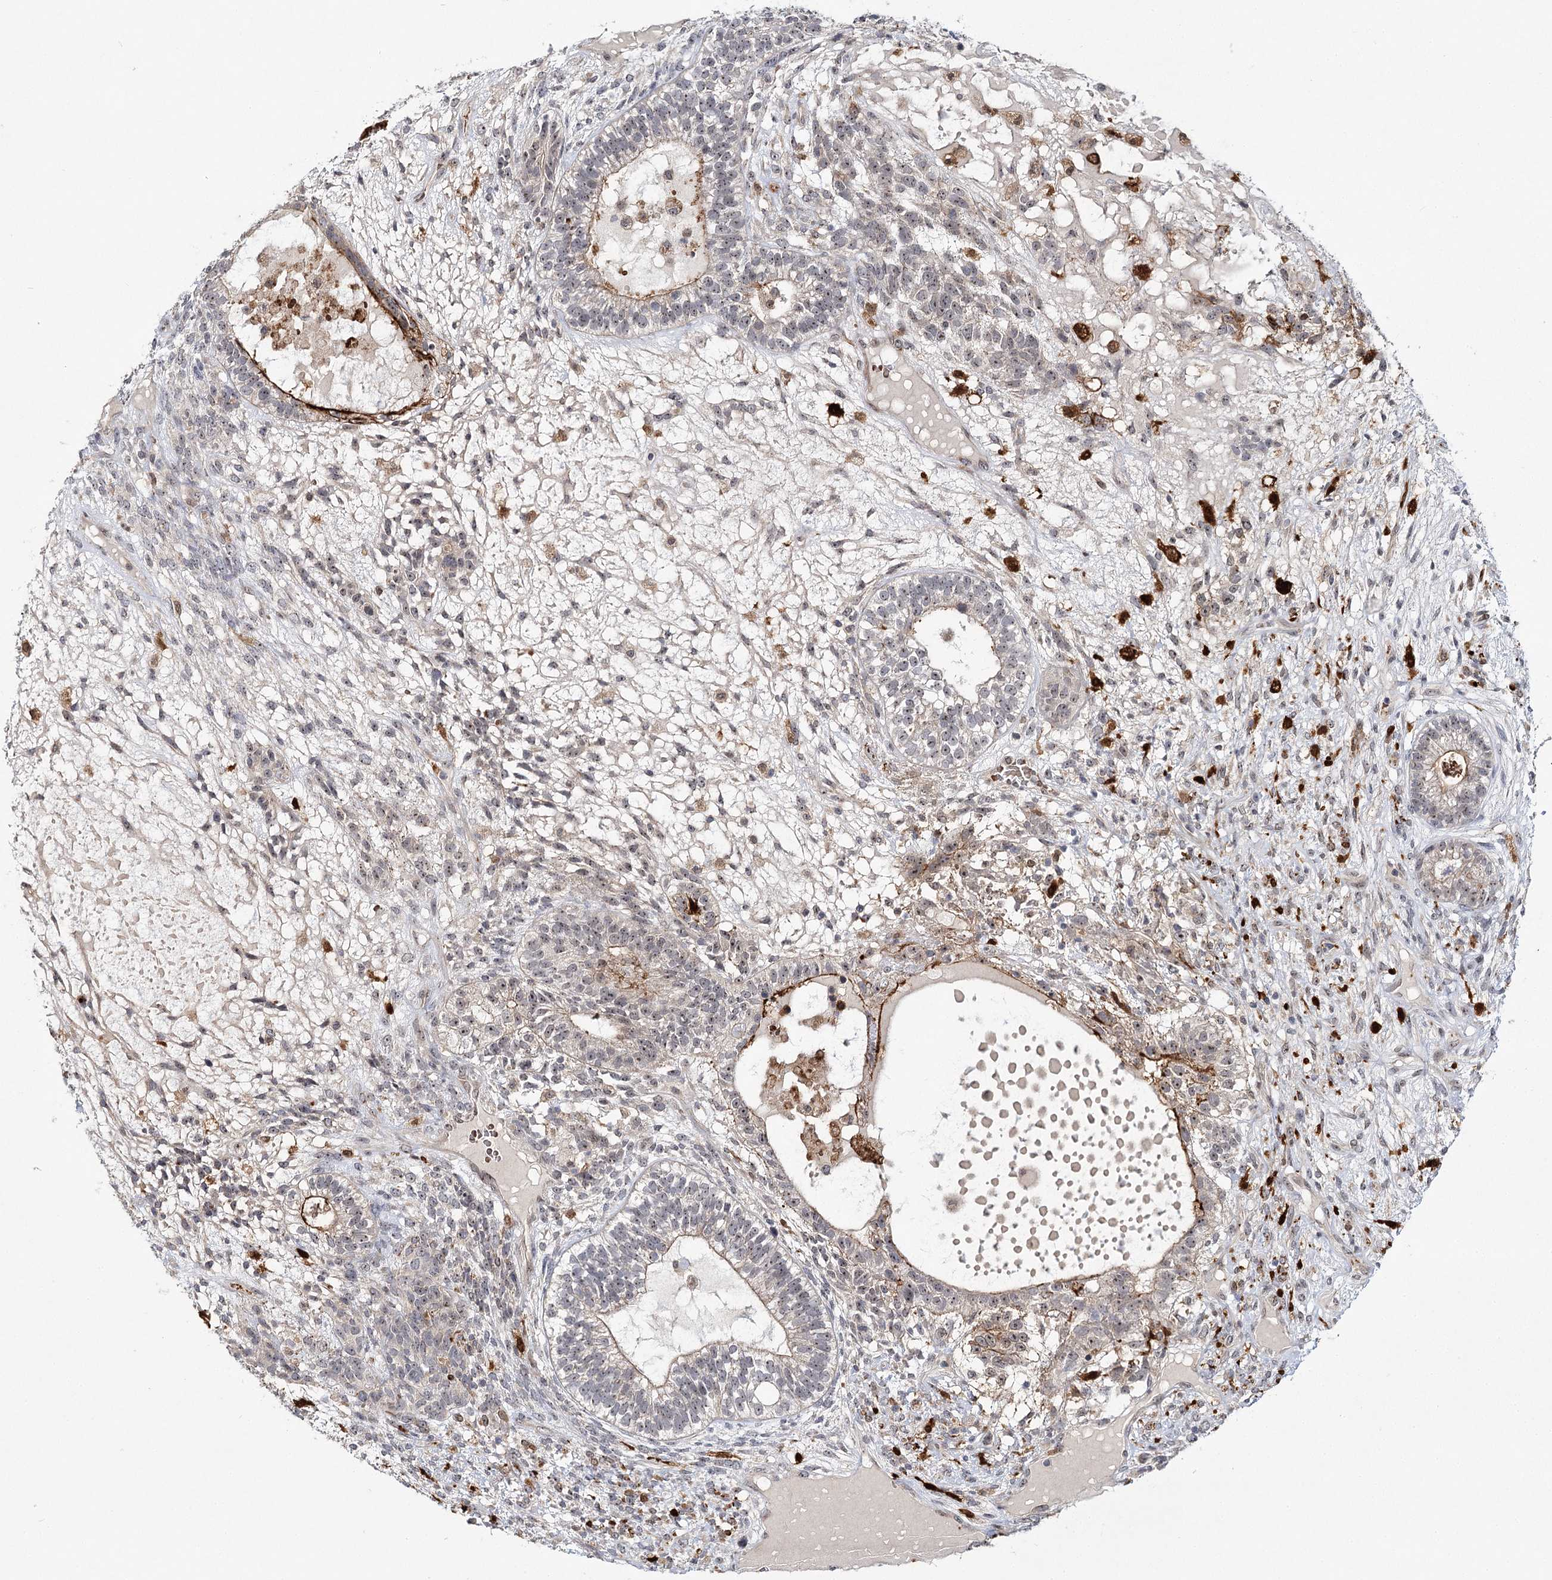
{"staining": {"intensity": "negative", "quantity": "none", "location": "none"}, "tissue": "testis cancer", "cell_type": "Tumor cells", "image_type": "cancer", "snomed": [{"axis": "morphology", "description": "Seminoma, NOS"}, {"axis": "morphology", "description": "Carcinoma, Embryonal, NOS"}, {"axis": "topography", "description": "Testis"}], "caption": "Protein analysis of testis seminoma demonstrates no significant positivity in tumor cells. (Brightfield microscopy of DAB immunohistochemistry at high magnification).", "gene": "WDR36", "patient": {"sex": "male", "age": 28}}